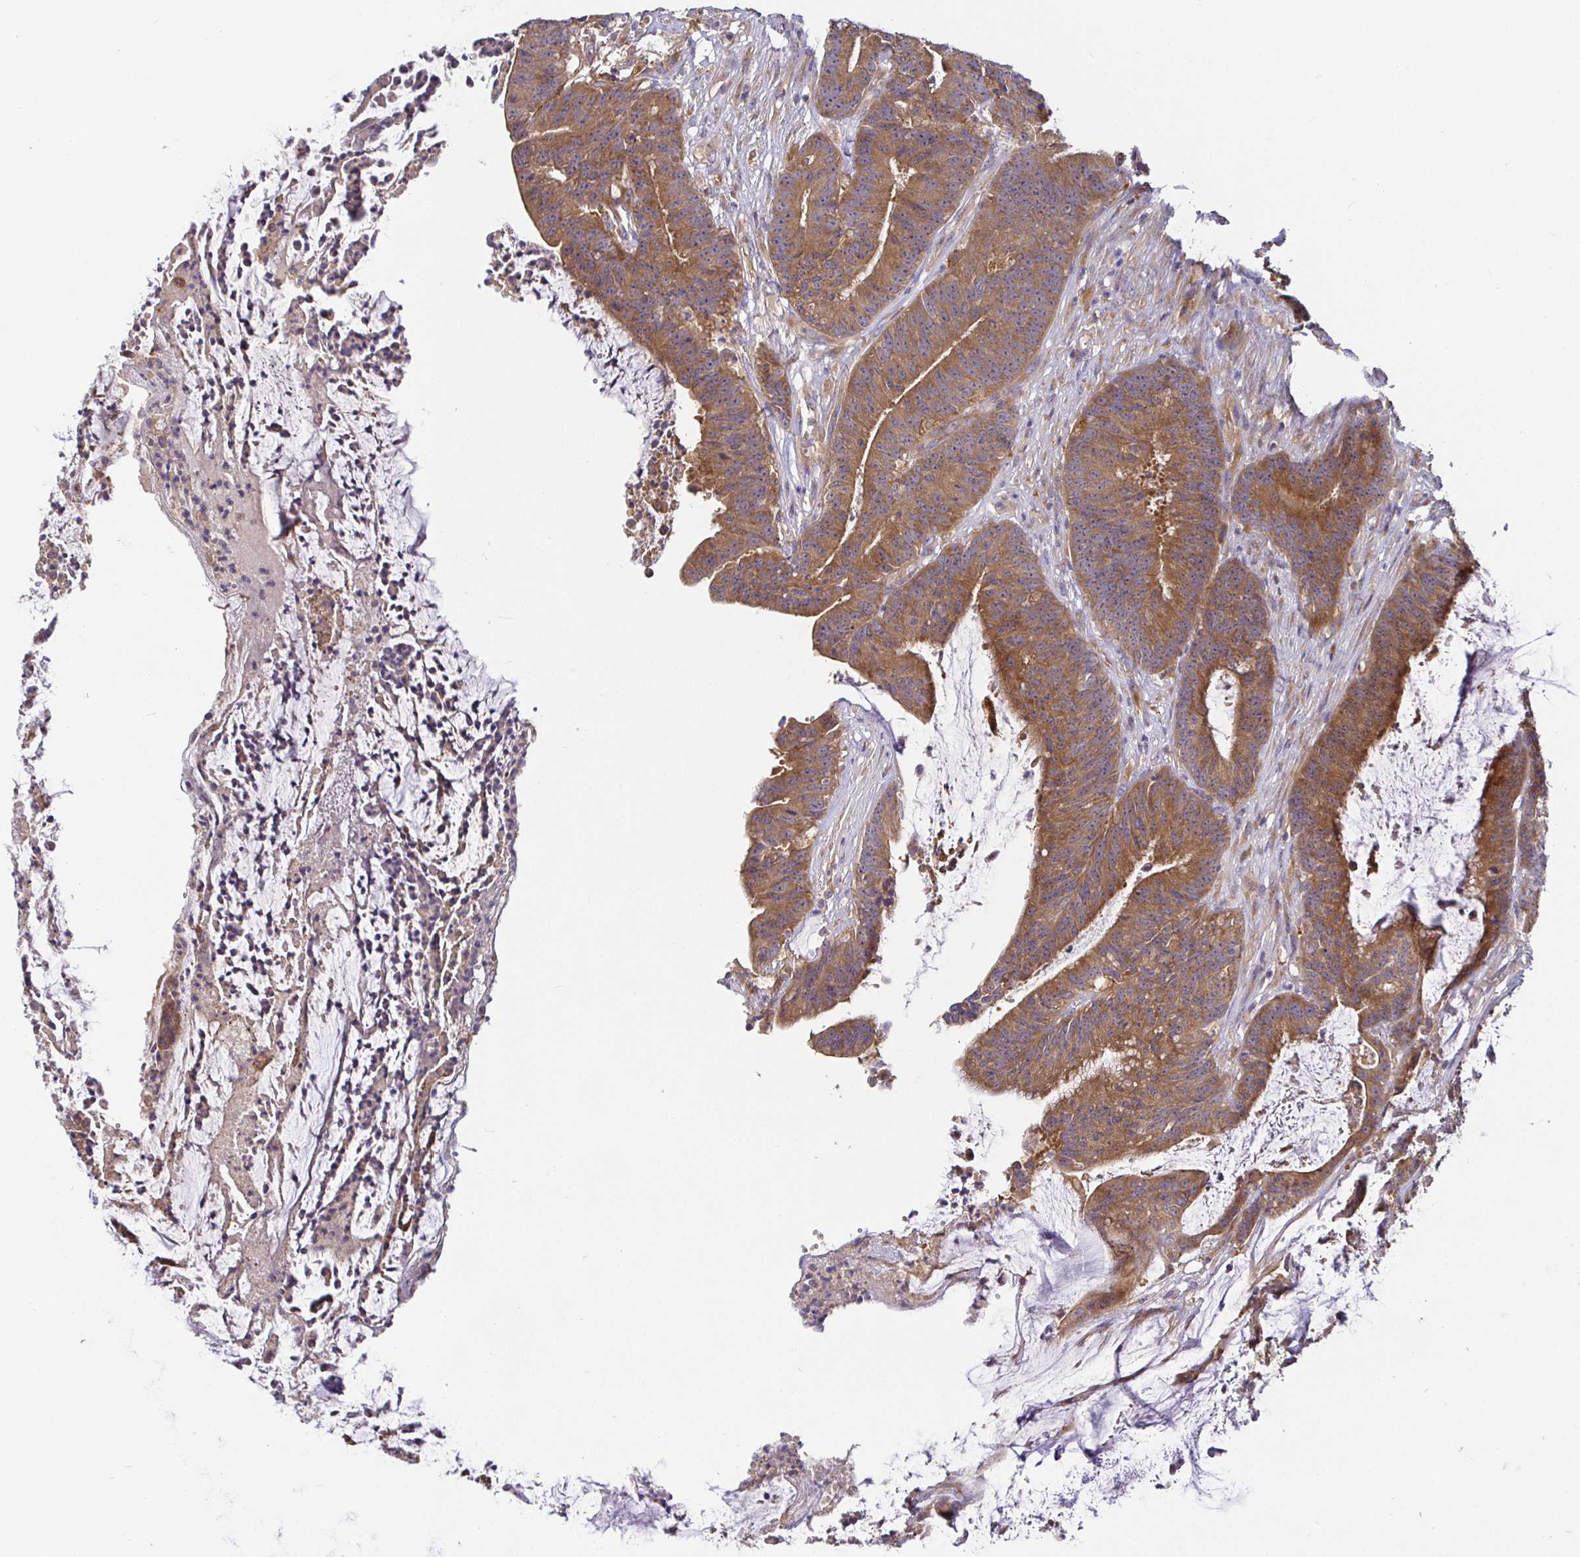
{"staining": {"intensity": "moderate", "quantity": ">75%", "location": "cytoplasmic/membranous"}, "tissue": "colorectal cancer", "cell_type": "Tumor cells", "image_type": "cancer", "snomed": [{"axis": "morphology", "description": "Adenocarcinoma, NOS"}, {"axis": "topography", "description": "Colon"}], "caption": "Colorectal adenocarcinoma stained with a brown dye displays moderate cytoplasmic/membranous positive positivity in about >75% of tumor cells.", "gene": "SNX8", "patient": {"sex": "female", "age": 78}}